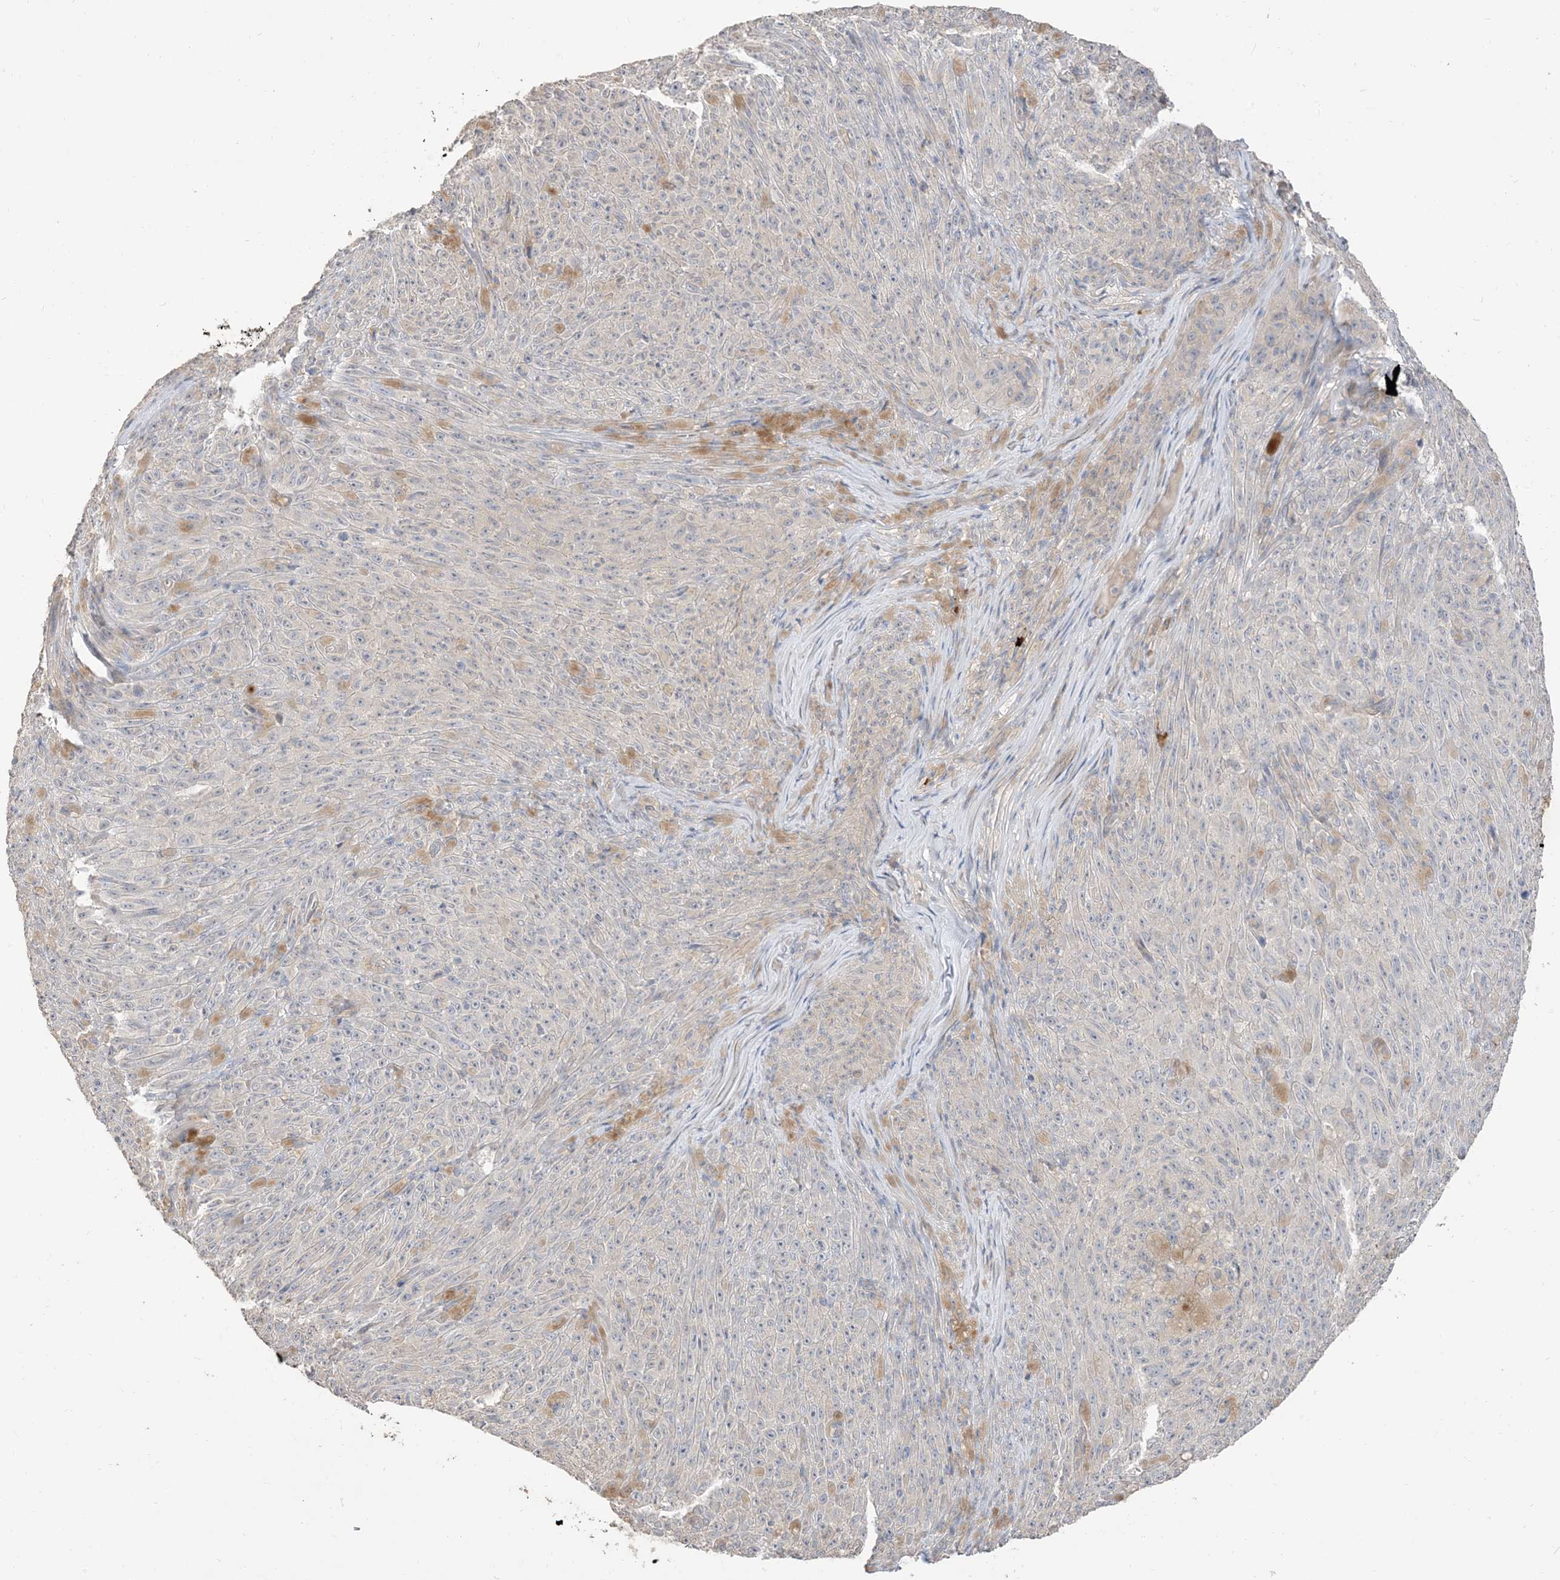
{"staining": {"intensity": "negative", "quantity": "none", "location": "none"}, "tissue": "melanoma", "cell_type": "Tumor cells", "image_type": "cancer", "snomed": [{"axis": "morphology", "description": "Malignant melanoma, NOS"}, {"axis": "topography", "description": "Skin"}], "caption": "High magnification brightfield microscopy of malignant melanoma stained with DAB (brown) and counterstained with hematoxylin (blue): tumor cells show no significant staining. (DAB IHC visualized using brightfield microscopy, high magnification).", "gene": "RNF175", "patient": {"sex": "female", "age": 82}}